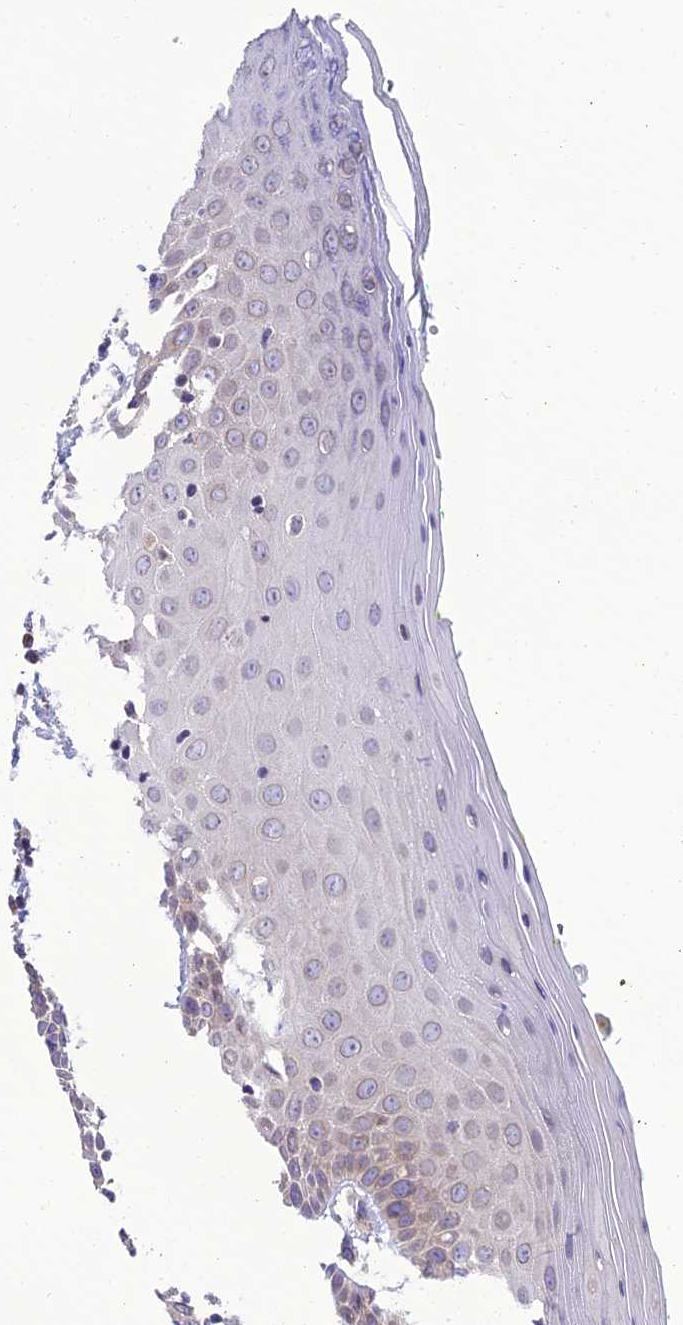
{"staining": {"intensity": "weak", "quantity": "25%-75%", "location": "cytoplasmic/membranous"}, "tissue": "oral mucosa", "cell_type": "Squamous epithelial cells", "image_type": "normal", "snomed": [{"axis": "morphology", "description": "Normal tissue, NOS"}, {"axis": "morphology", "description": "Squamous cell carcinoma, NOS"}, {"axis": "topography", "description": "Oral tissue"}, {"axis": "topography", "description": "Head-Neck"}], "caption": "Immunohistochemistry (IHC) staining of benign oral mucosa, which reveals low levels of weak cytoplasmic/membranous expression in about 25%-75% of squamous epithelial cells indicating weak cytoplasmic/membranous protein positivity. The staining was performed using DAB (3,3'-diaminobenzidine) (brown) for protein detection and nuclei were counterstained in hematoxylin (blue).", "gene": "GOLPH3", "patient": {"sex": "female", "age": 70}}